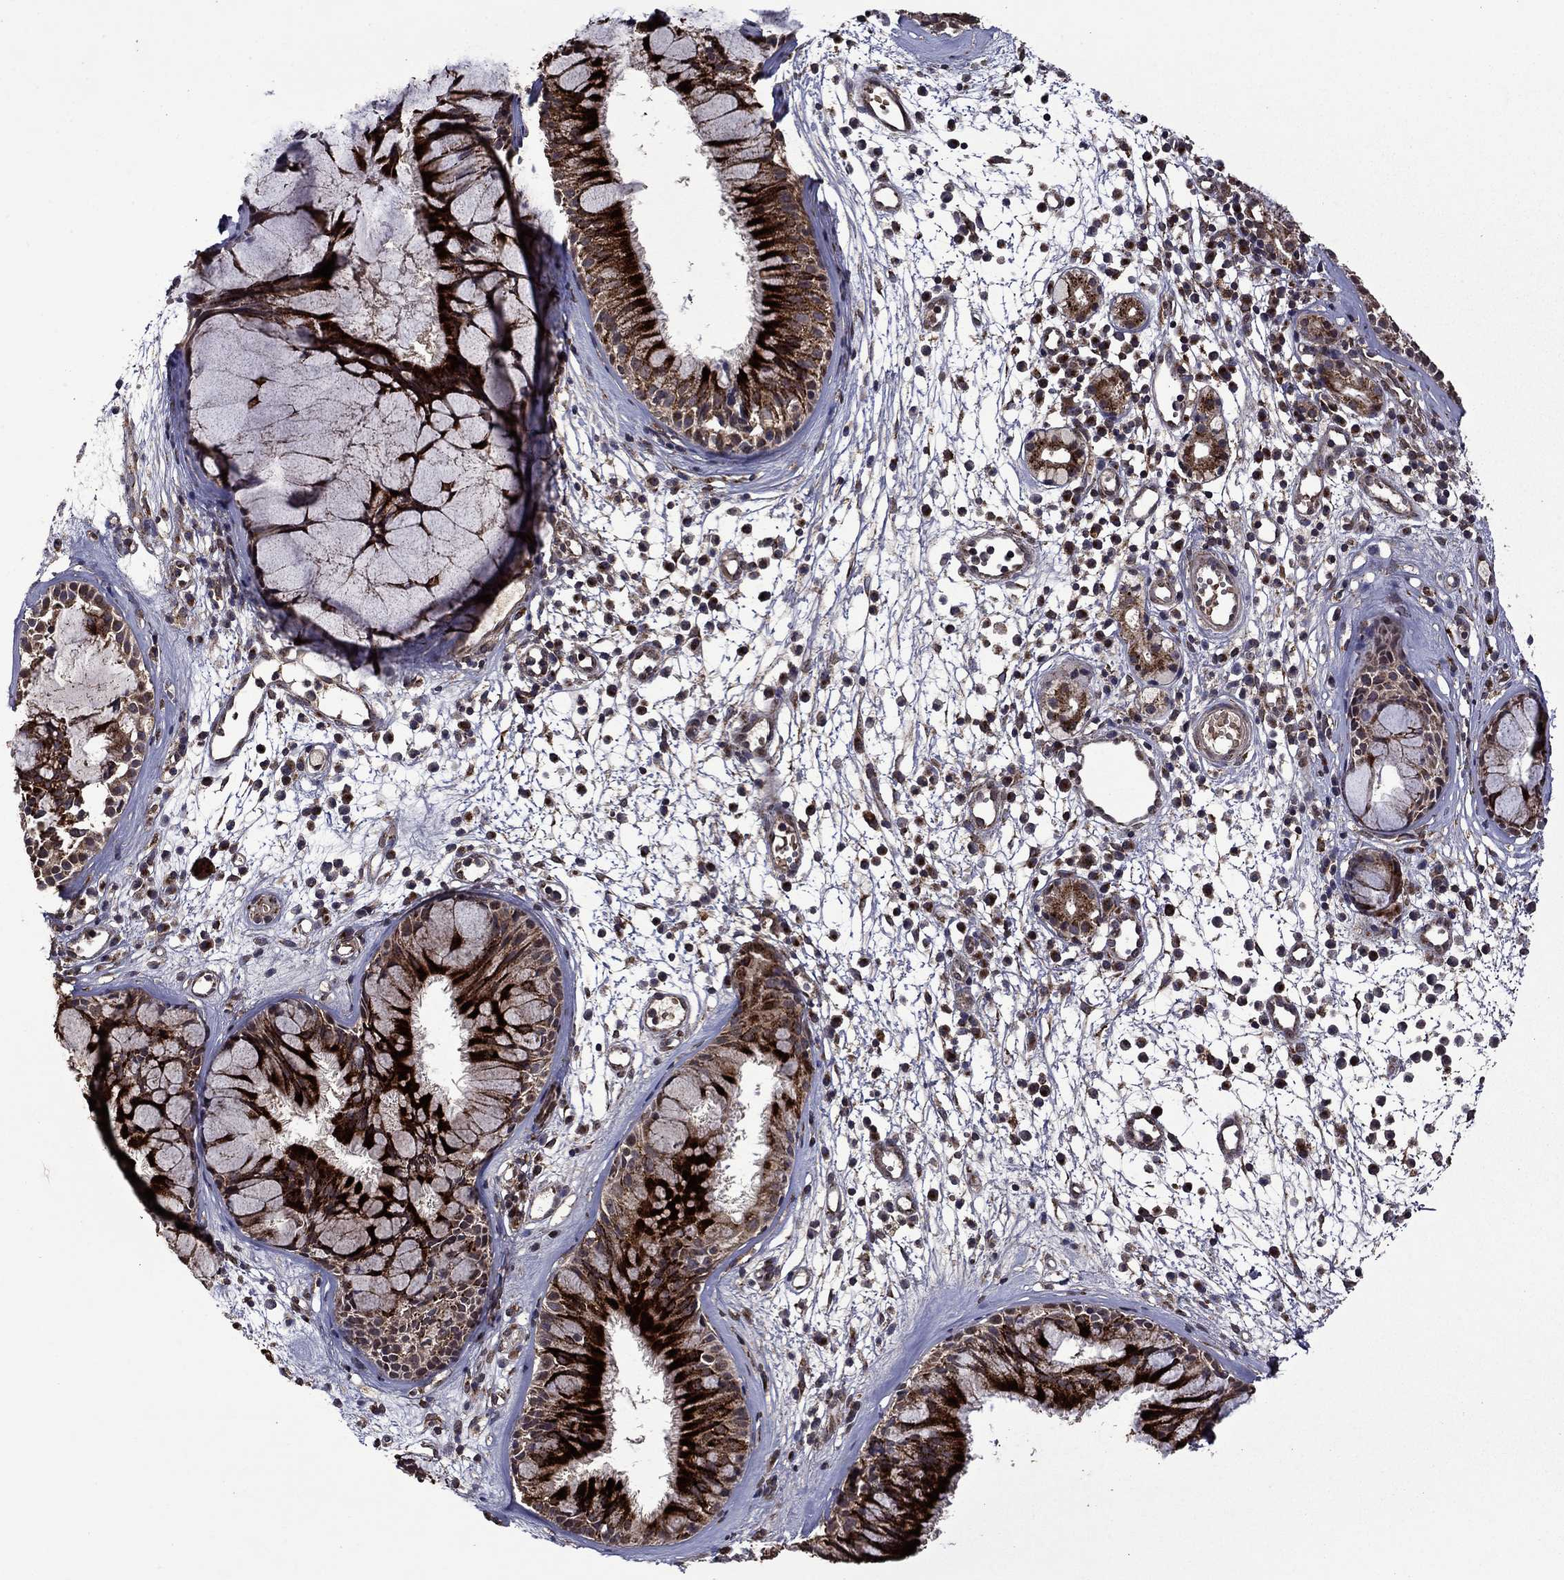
{"staining": {"intensity": "strong", "quantity": ">75%", "location": "cytoplasmic/membranous"}, "tissue": "nasopharynx", "cell_type": "Respiratory epithelial cells", "image_type": "normal", "snomed": [{"axis": "morphology", "description": "Normal tissue, NOS"}, {"axis": "topography", "description": "Nasopharynx"}], "caption": "A high amount of strong cytoplasmic/membranous staining is seen in approximately >75% of respiratory epithelial cells in normal nasopharynx. (Stains: DAB (3,3'-diaminobenzidine) in brown, nuclei in blue, Microscopy: brightfield microscopy at high magnification).", "gene": "ITM2B", "patient": {"sex": "male", "age": 77}}